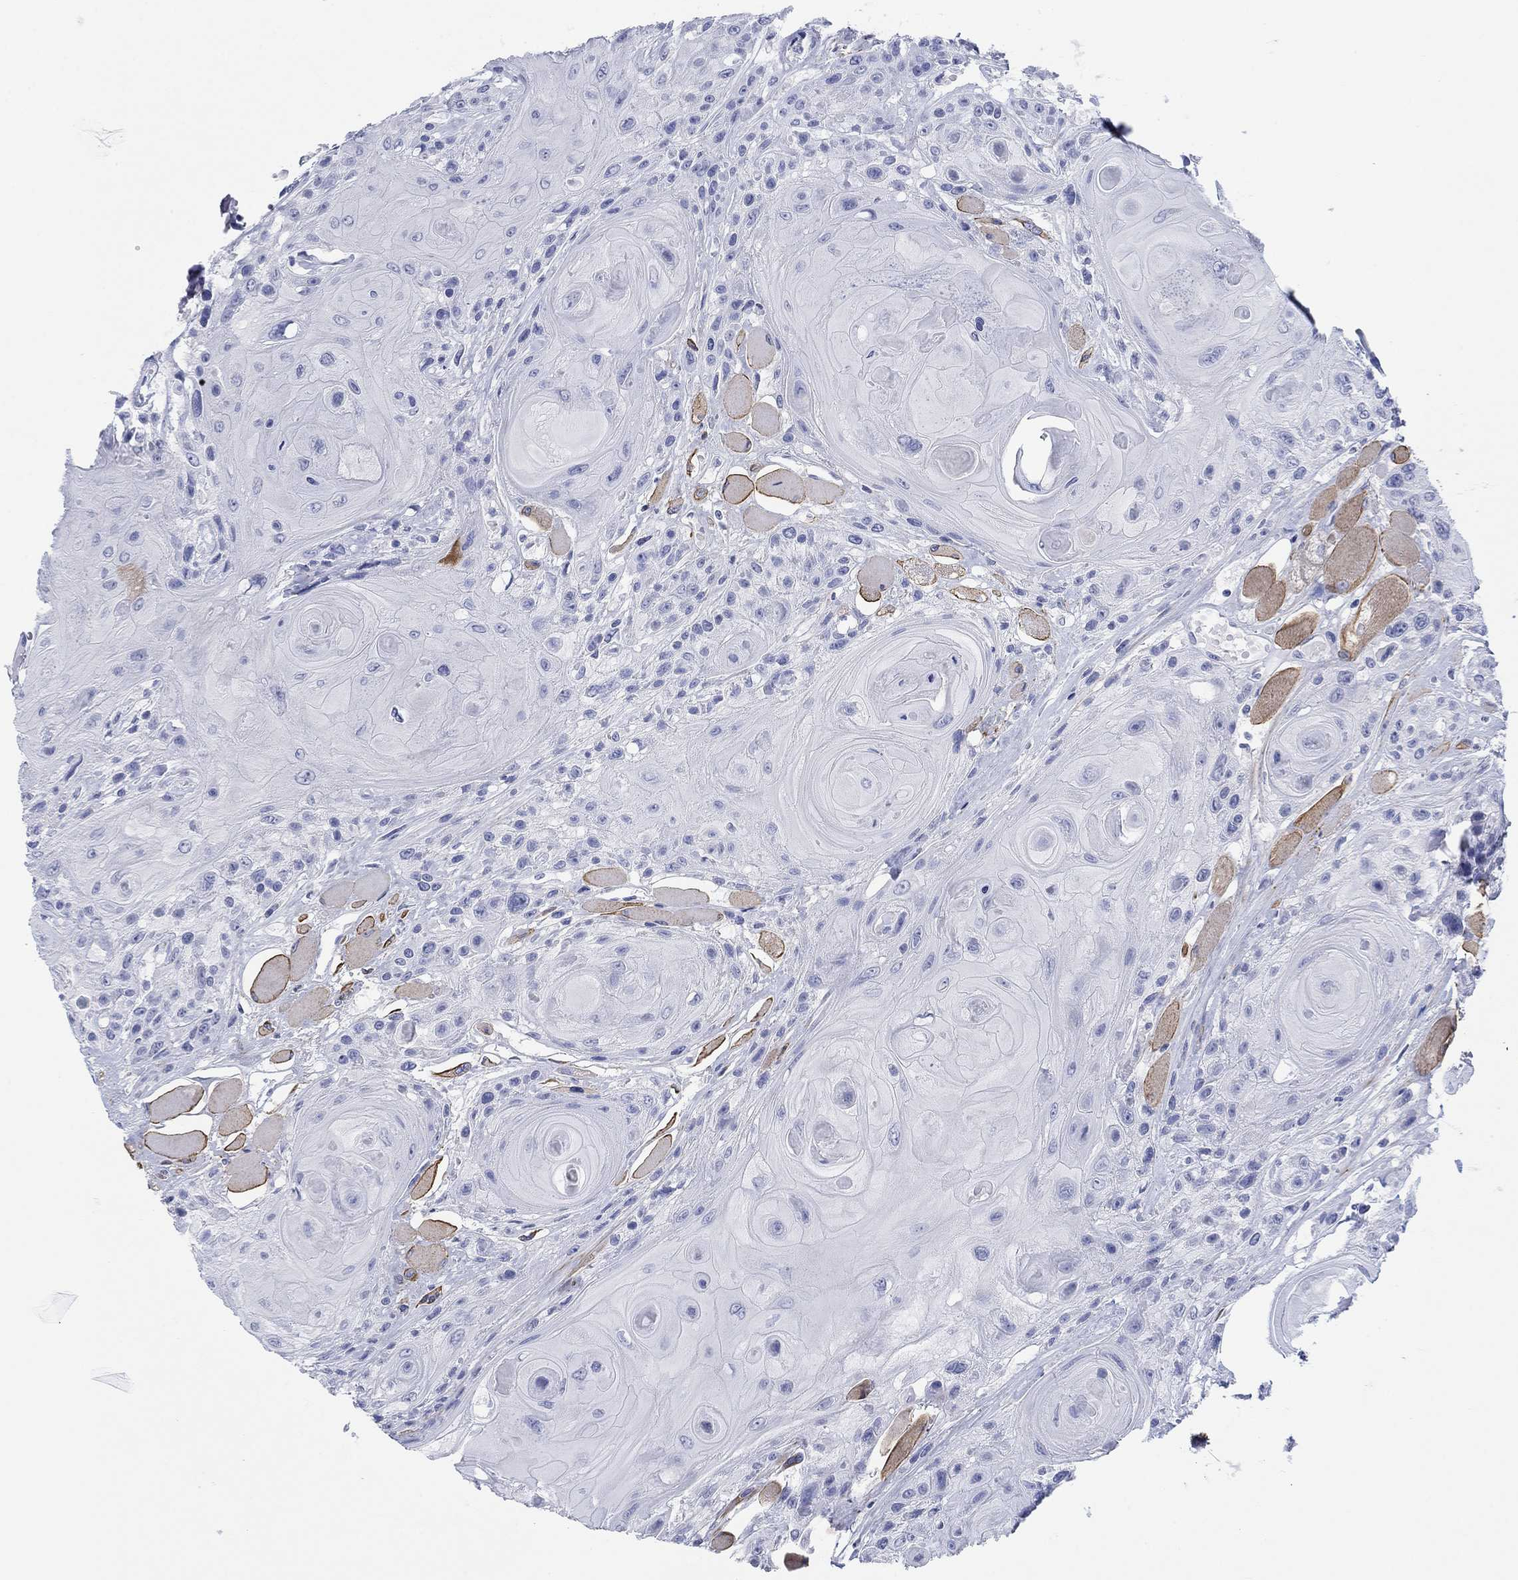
{"staining": {"intensity": "negative", "quantity": "none", "location": "none"}, "tissue": "head and neck cancer", "cell_type": "Tumor cells", "image_type": "cancer", "snomed": [{"axis": "morphology", "description": "Squamous cell carcinoma, NOS"}, {"axis": "topography", "description": "Head-Neck"}], "caption": "This image is of head and neck cancer (squamous cell carcinoma) stained with immunohistochemistry to label a protein in brown with the nuclei are counter-stained blue. There is no staining in tumor cells.", "gene": "PDYN", "patient": {"sex": "female", "age": 59}}